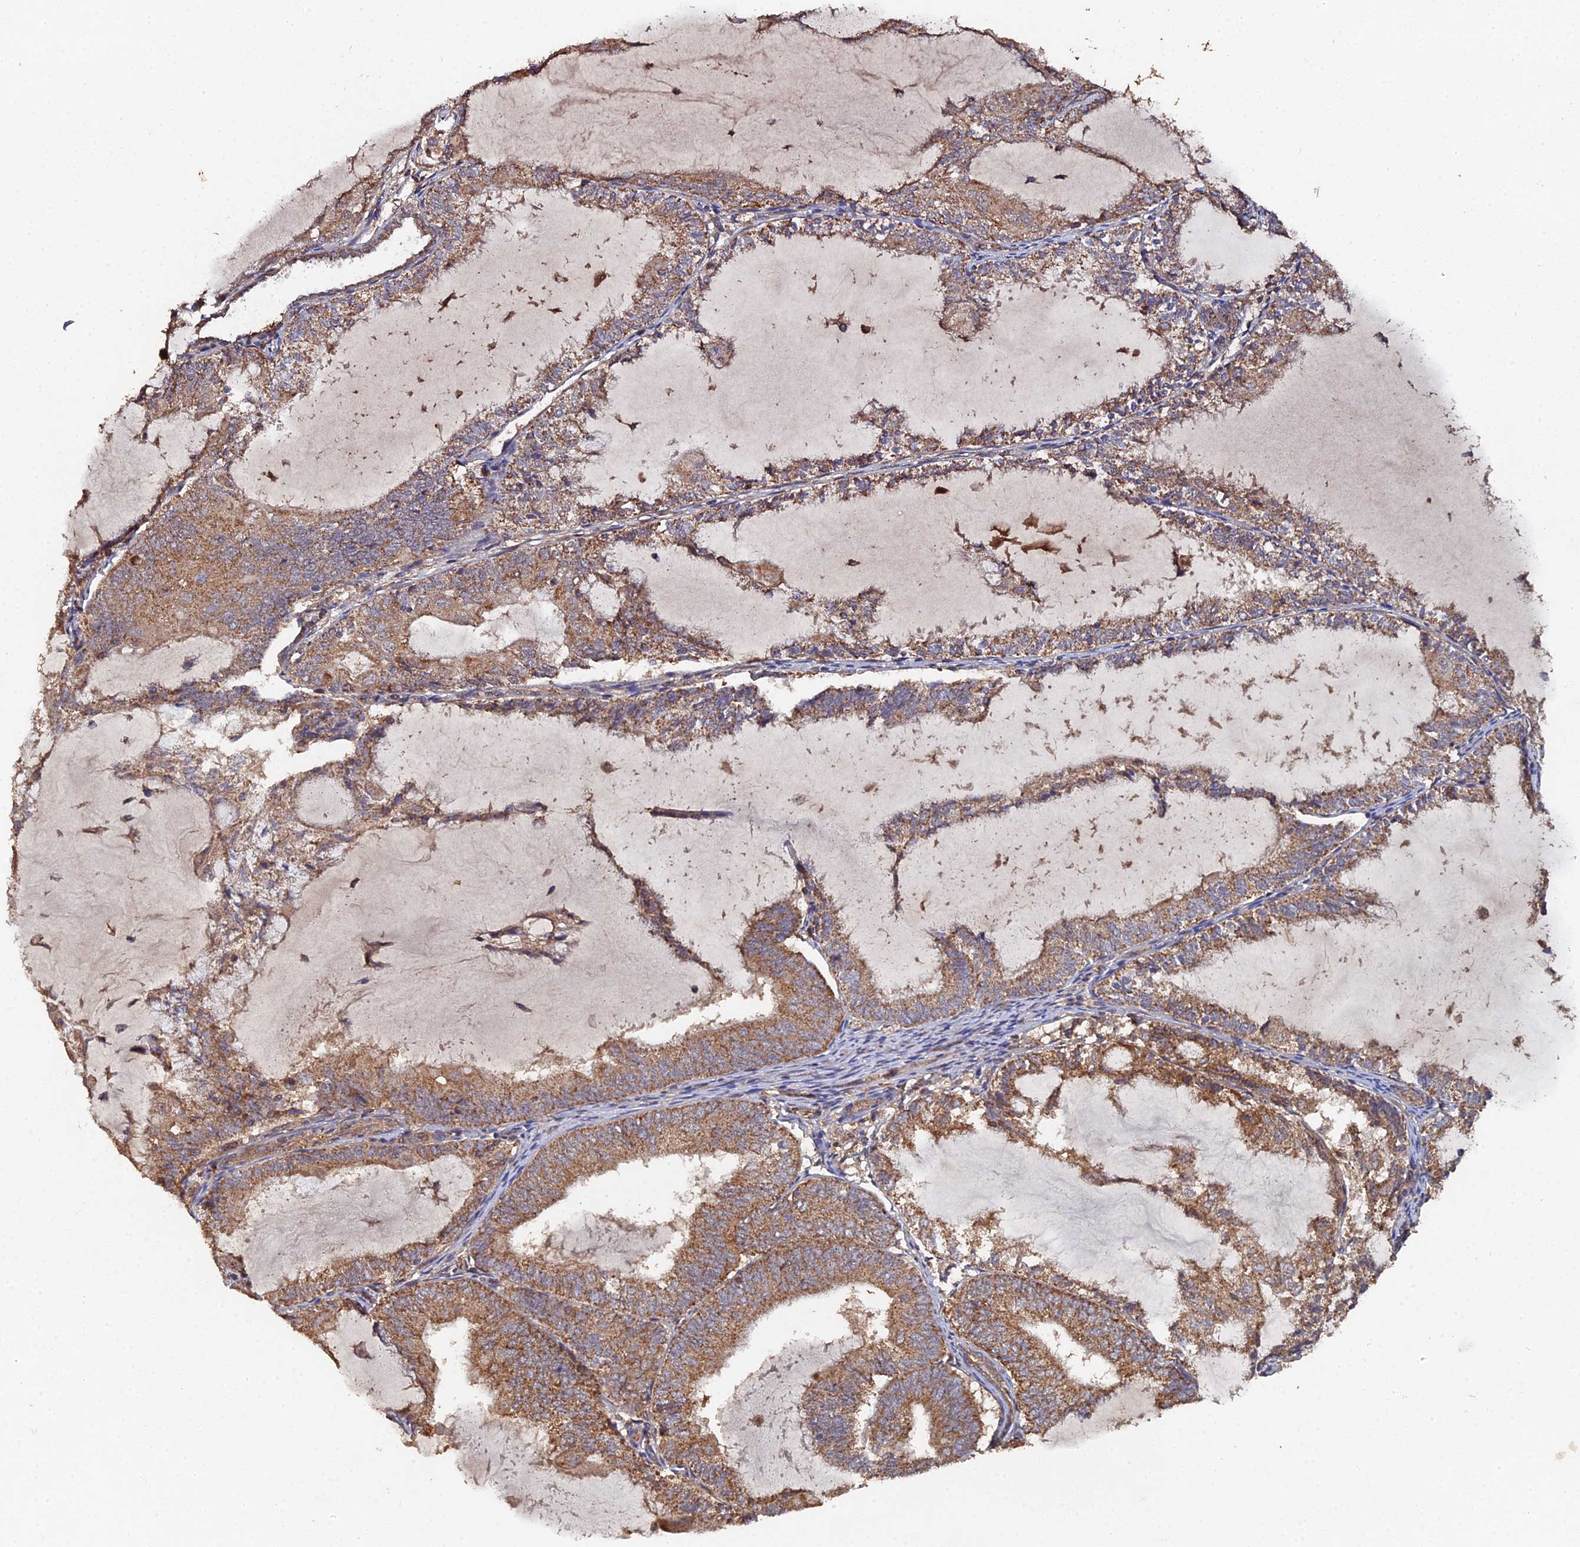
{"staining": {"intensity": "moderate", "quantity": ">75%", "location": "cytoplasmic/membranous"}, "tissue": "endometrial cancer", "cell_type": "Tumor cells", "image_type": "cancer", "snomed": [{"axis": "morphology", "description": "Adenocarcinoma, NOS"}, {"axis": "topography", "description": "Endometrium"}], "caption": "Immunohistochemical staining of human endometrial adenocarcinoma displays medium levels of moderate cytoplasmic/membranous protein expression in about >75% of tumor cells. (Stains: DAB in brown, nuclei in blue, Microscopy: brightfield microscopy at high magnification).", "gene": "SPANXN4", "patient": {"sex": "female", "age": 81}}